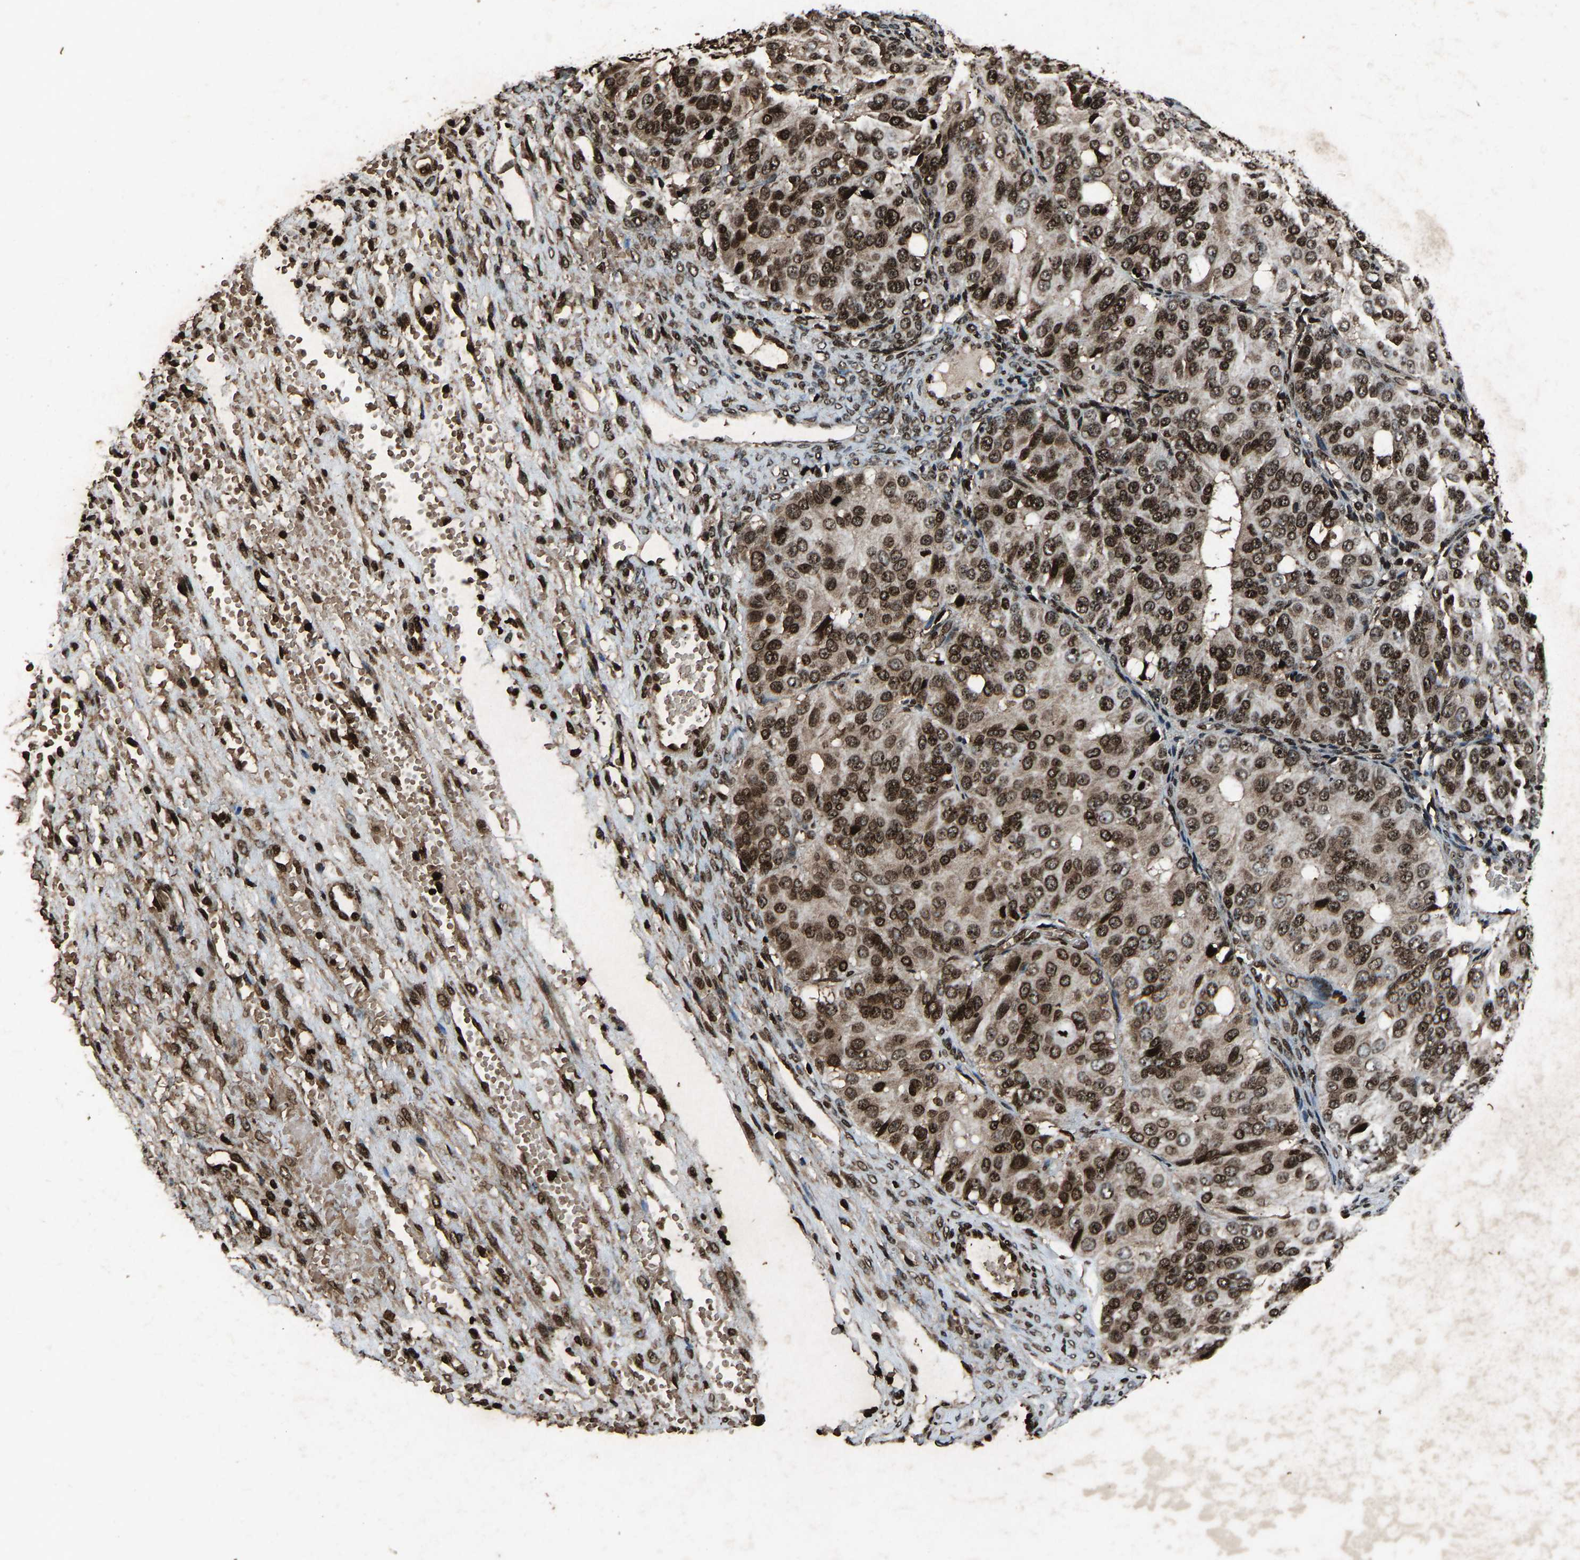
{"staining": {"intensity": "strong", "quantity": ">75%", "location": "nuclear"}, "tissue": "ovarian cancer", "cell_type": "Tumor cells", "image_type": "cancer", "snomed": [{"axis": "morphology", "description": "Carcinoma, endometroid"}, {"axis": "topography", "description": "Ovary"}], "caption": "The immunohistochemical stain shows strong nuclear positivity in tumor cells of ovarian cancer tissue.", "gene": "H4C1", "patient": {"sex": "female", "age": 51}}